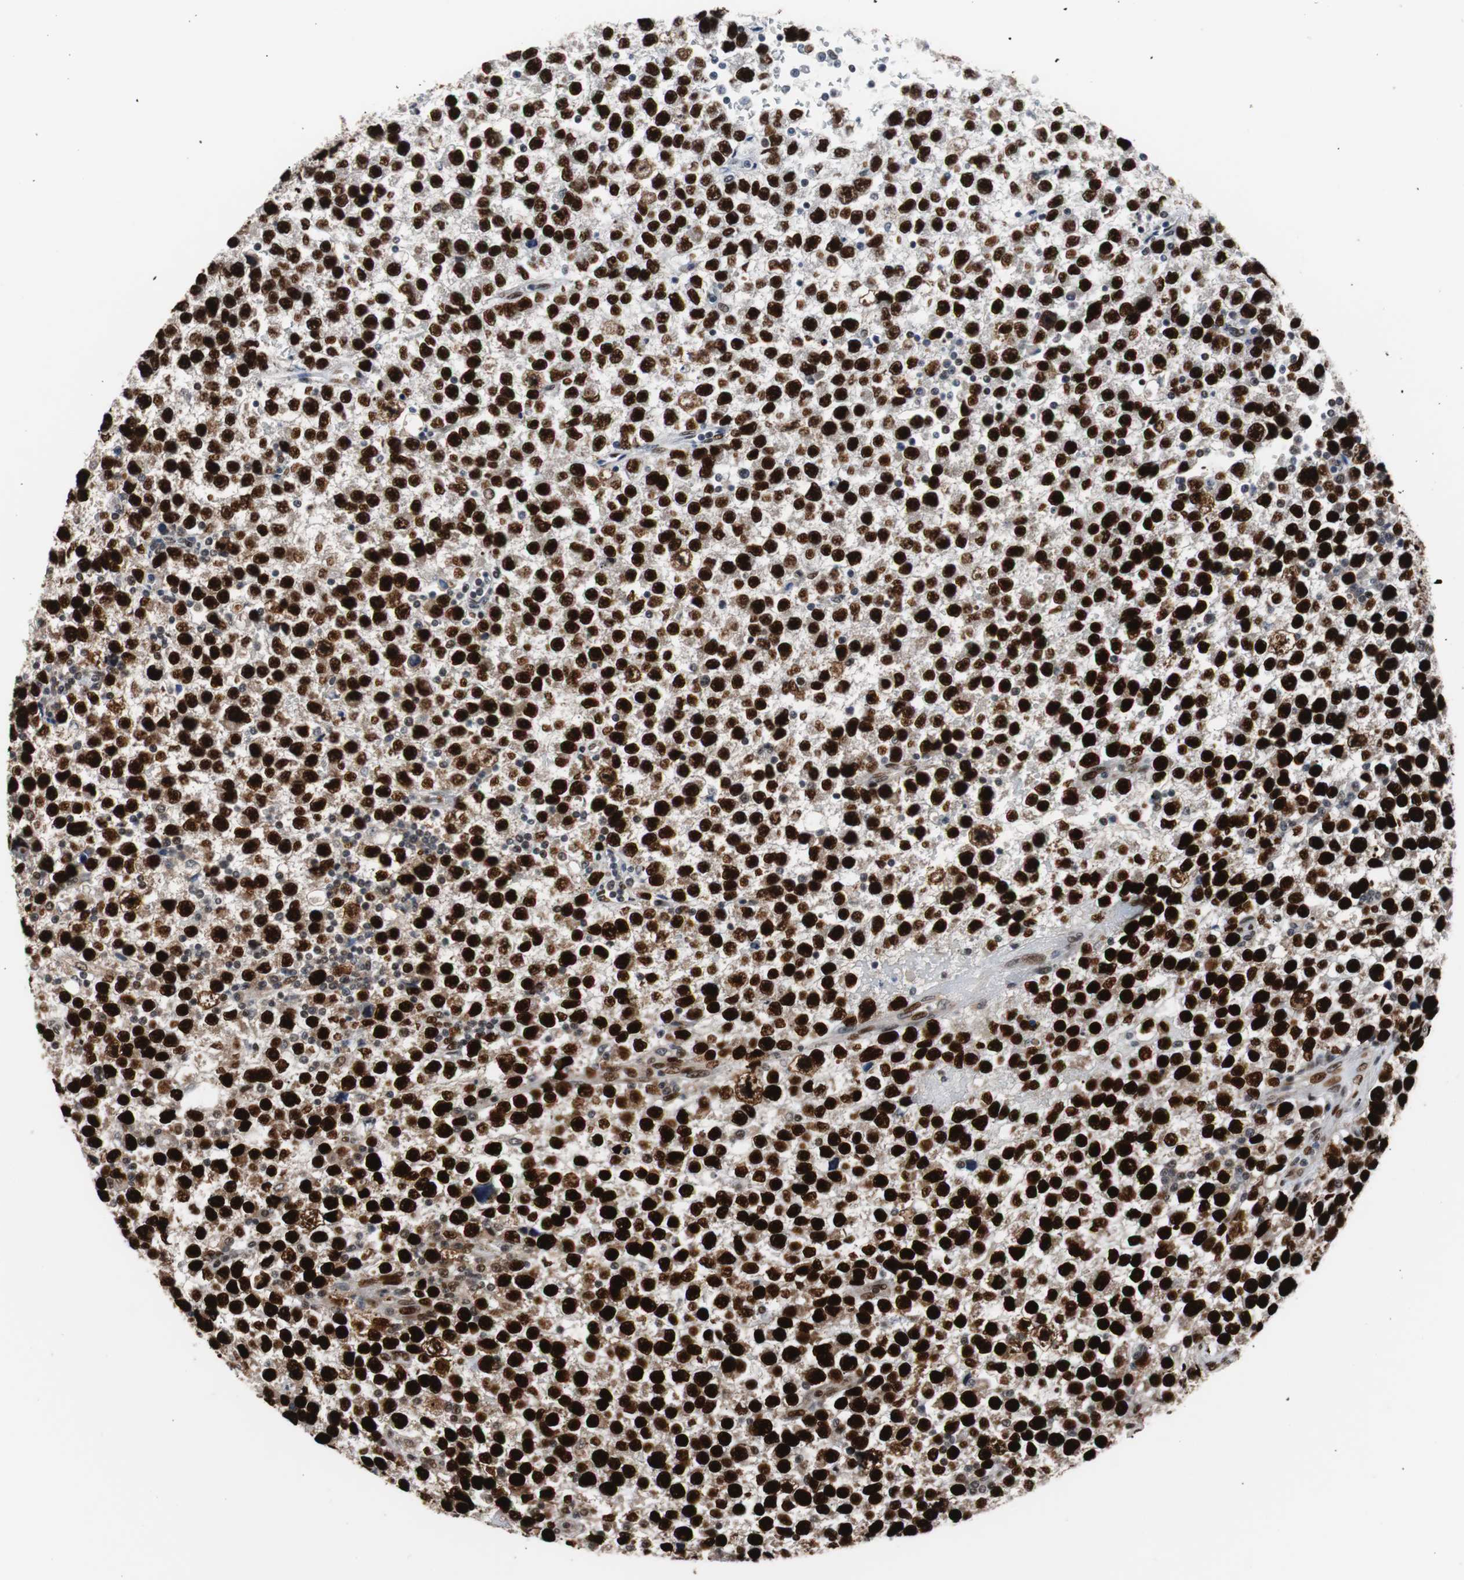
{"staining": {"intensity": "strong", "quantity": ">75%", "location": "nuclear"}, "tissue": "testis cancer", "cell_type": "Tumor cells", "image_type": "cancer", "snomed": [{"axis": "morphology", "description": "Seminoma, NOS"}, {"axis": "topography", "description": "Testis"}], "caption": "Immunohistochemistry (IHC) (DAB) staining of human testis cancer (seminoma) reveals strong nuclear protein positivity in about >75% of tumor cells. The staining was performed using DAB to visualize the protein expression in brown, while the nuclei were stained in blue with hematoxylin (Magnification: 20x).", "gene": "NBL1", "patient": {"sex": "male", "age": 33}}